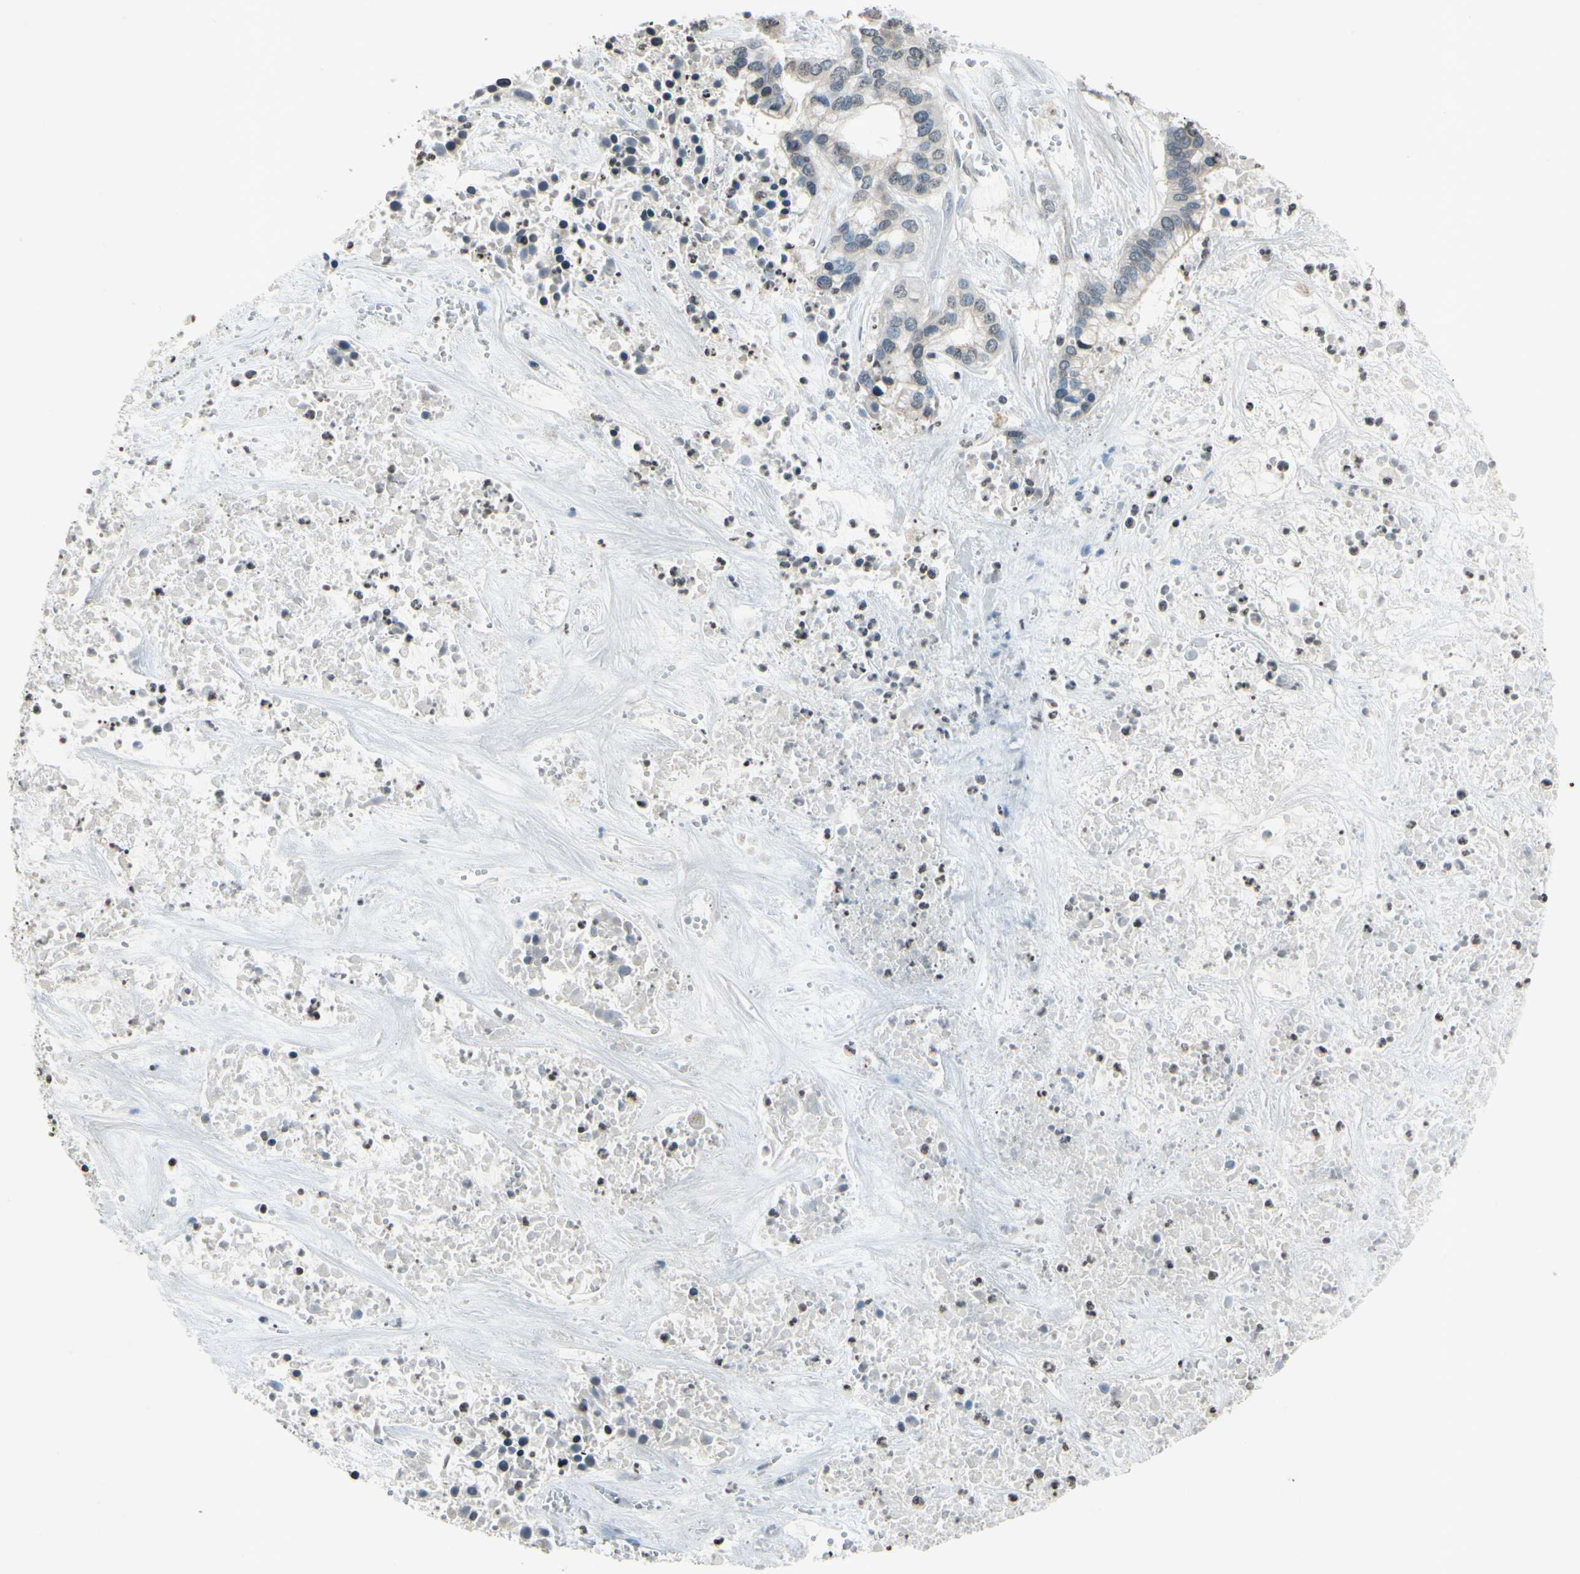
{"staining": {"intensity": "weak", "quantity": "25%-75%", "location": "cytoplasmic/membranous"}, "tissue": "liver cancer", "cell_type": "Tumor cells", "image_type": "cancer", "snomed": [{"axis": "morphology", "description": "Cholangiocarcinoma"}, {"axis": "topography", "description": "Liver"}], "caption": "Human cholangiocarcinoma (liver) stained with a brown dye exhibits weak cytoplasmic/membranous positive staining in about 25%-75% of tumor cells.", "gene": "CLDN11", "patient": {"sex": "female", "age": 65}}